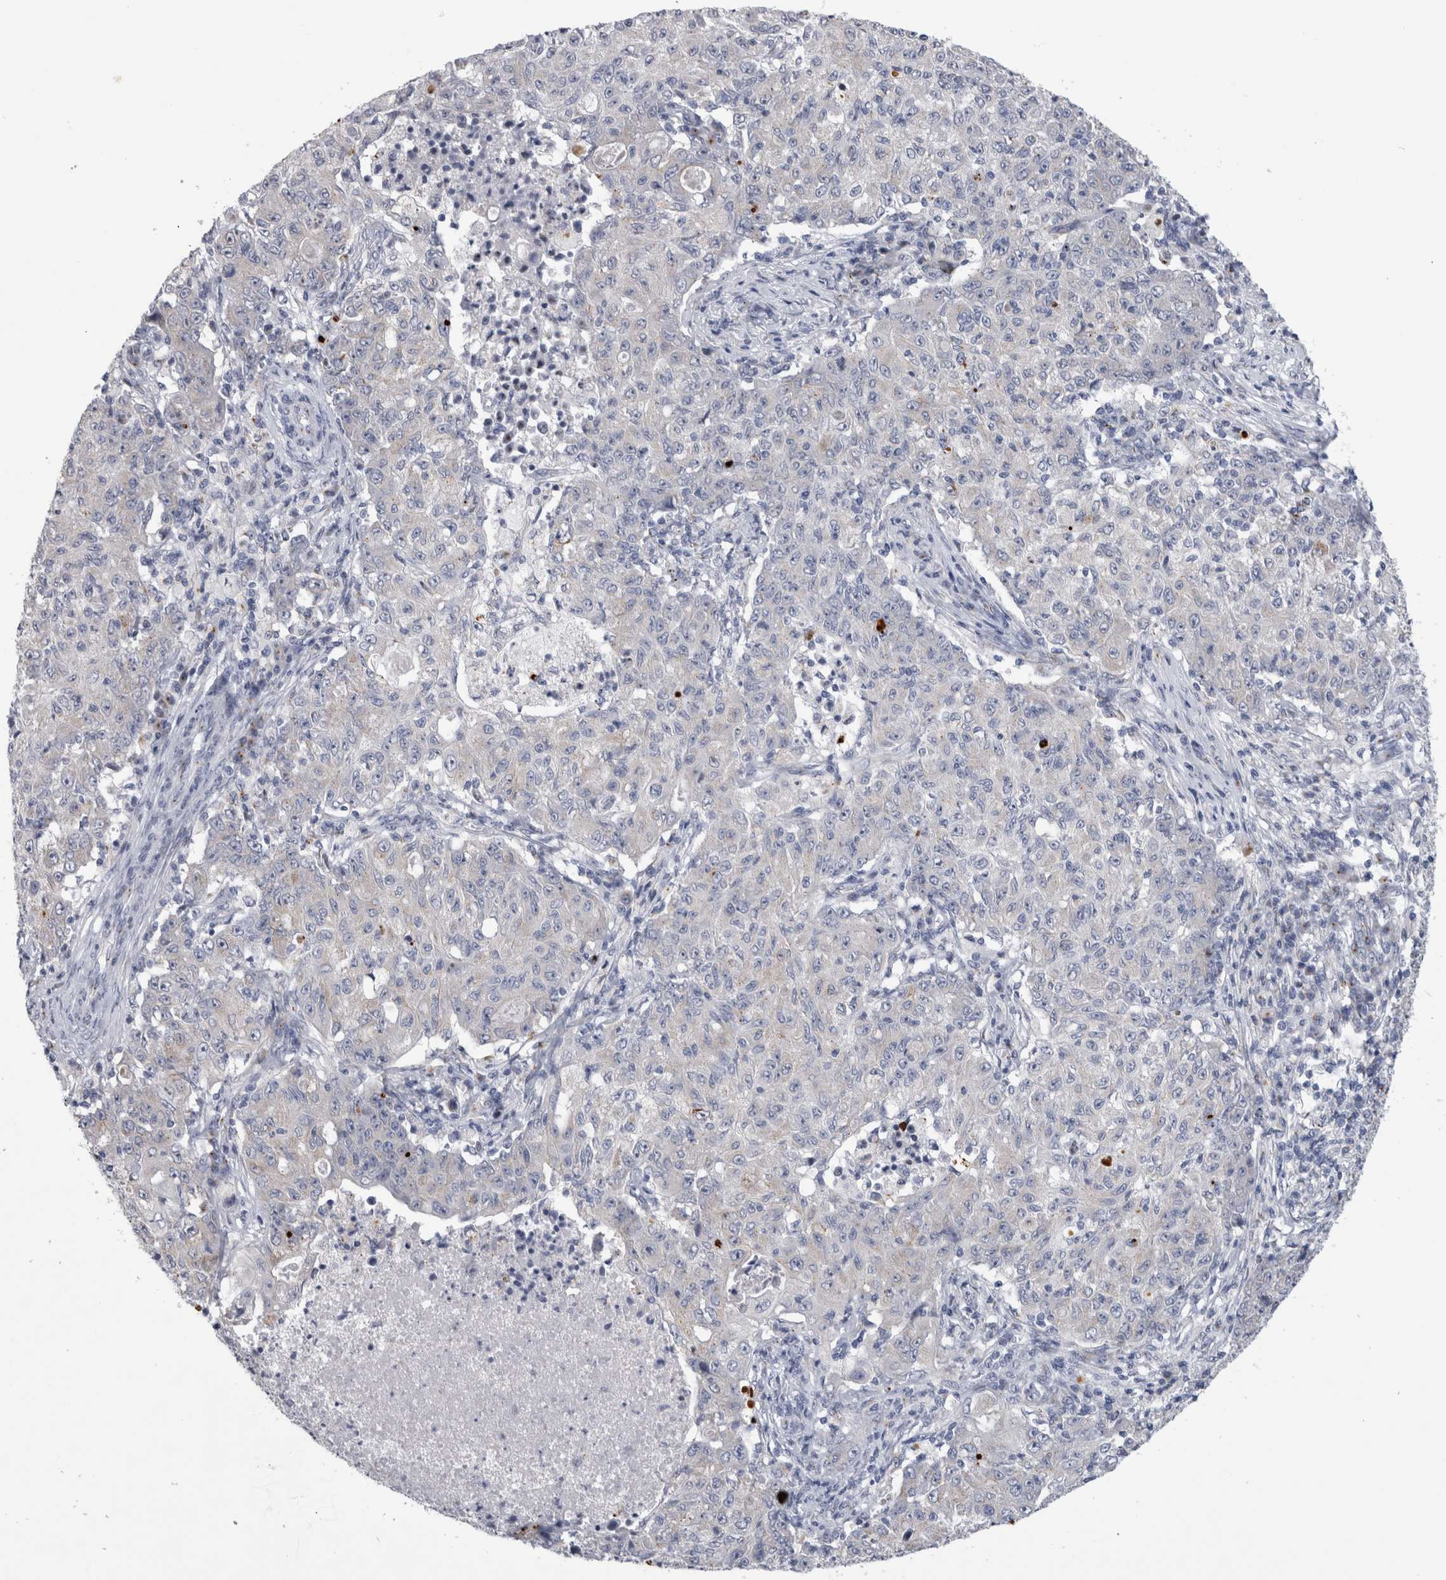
{"staining": {"intensity": "negative", "quantity": "none", "location": "none"}, "tissue": "ovarian cancer", "cell_type": "Tumor cells", "image_type": "cancer", "snomed": [{"axis": "morphology", "description": "Carcinoma, endometroid"}, {"axis": "topography", "description": "Ovary"}], "caption": "The micrograph shows no significant positivity in tumor cells of endometroid carcinoma (ovarian).", "gene": "AKAP9", "patient": {"sex": "female", "age": 42}}